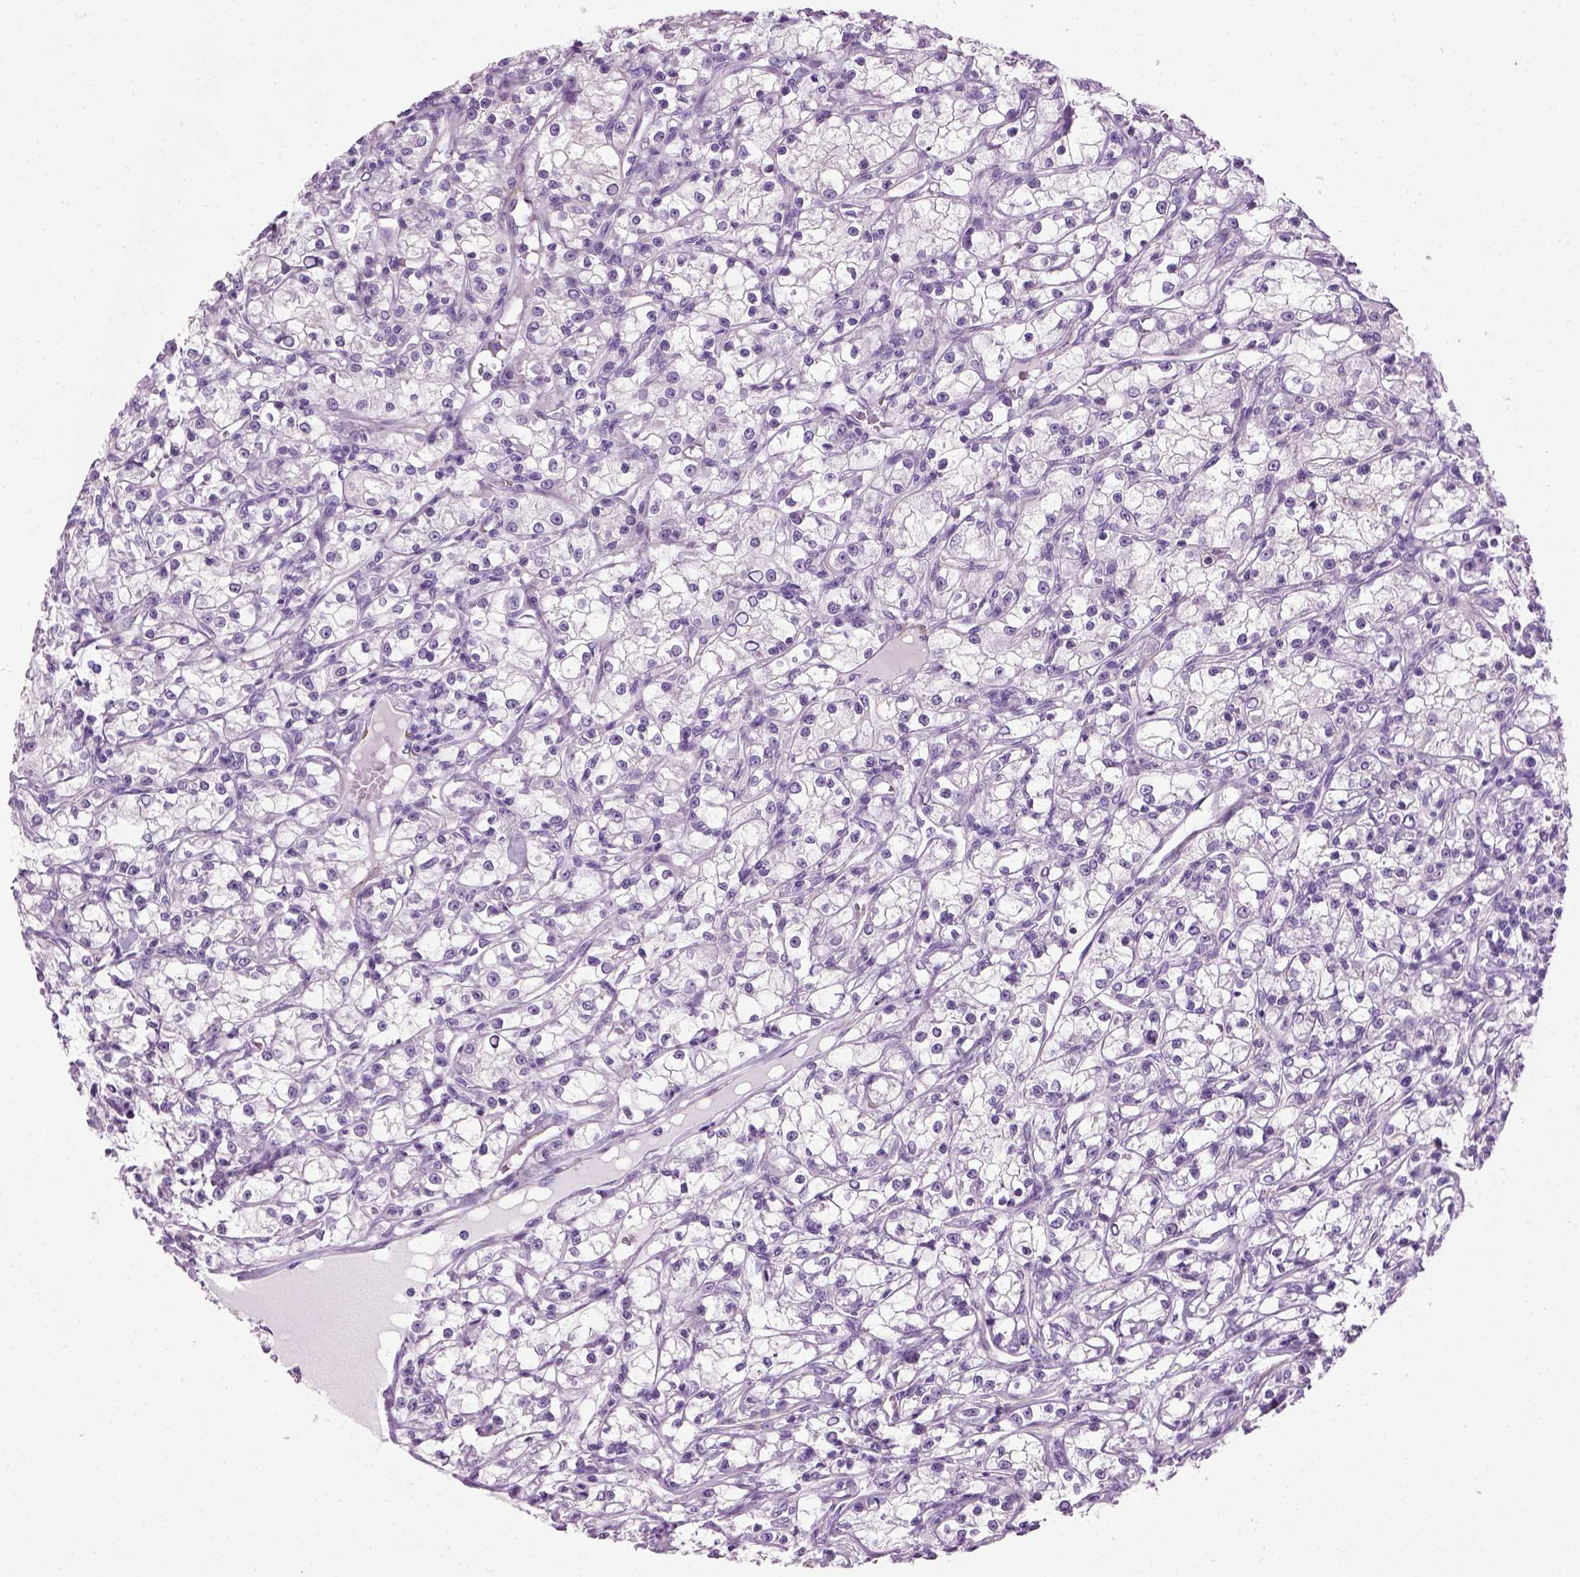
{"staining": {"intensity": "negative", "quantity": "none", "location": "none"}, "tissue": "renal cancer", "cell_type": "Tumor cells", "image_type": "cancer", "snomed": [{"axis": "morphology", "description": "Adenocarcinoma, NOS"}, {"axis": "topography", "description": "Kidney"}], "caption": "Renal cancer stained for a protein using immunohistochemistry exhibits no positivity tumor cells.", "gene": "FAM161A", "patient": {"sex": "female", "age": 59}}